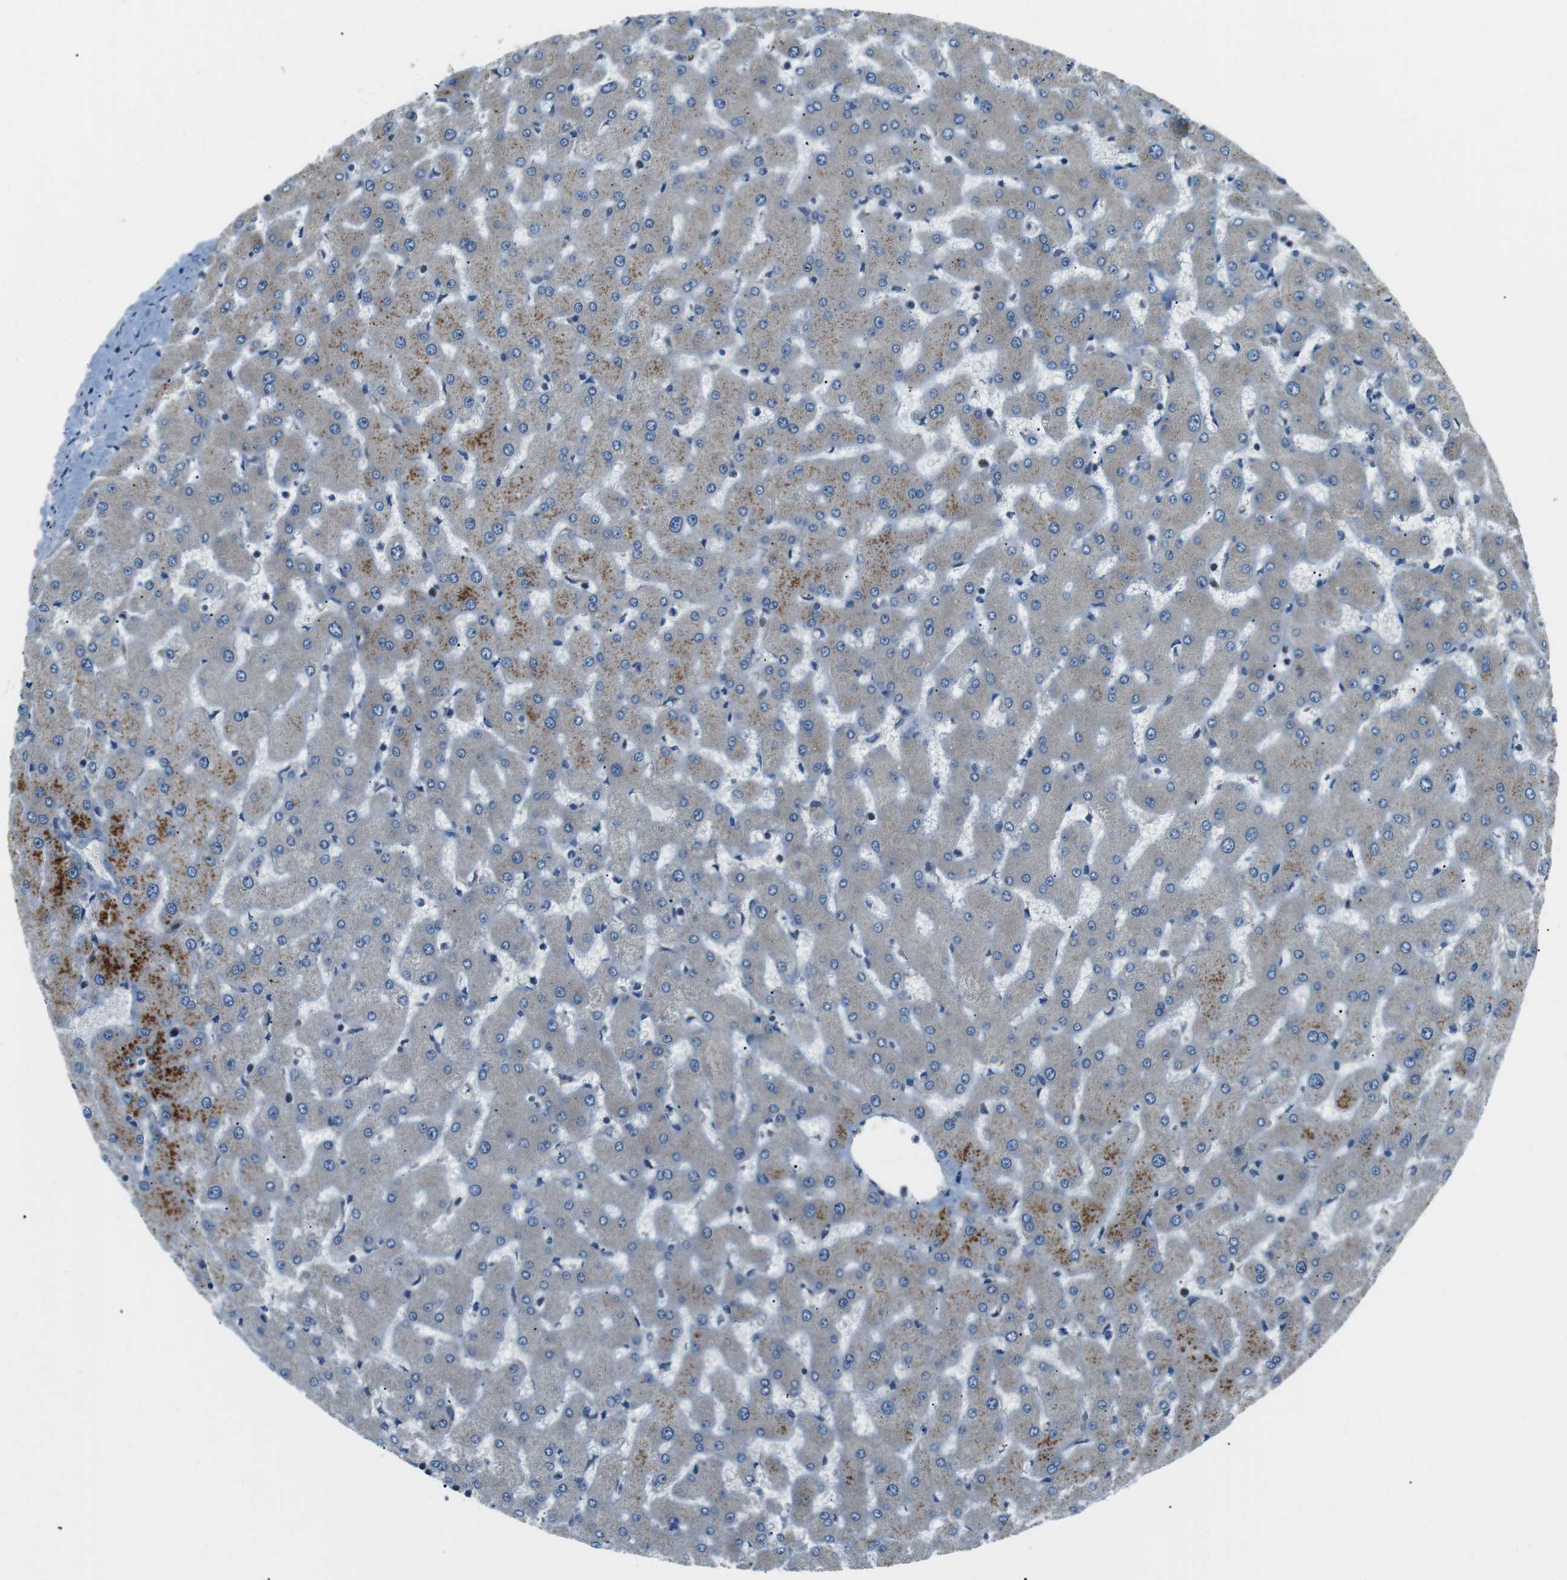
{"staining": {"intensity": "moderate", "quantity": "<25%", "location": "cytoplasmic/membranous"}, "tissue": "liver", "cell_type": "Cholangiocytes", "image_type": "normal", "snomed": [{"axis": "morphology", "description": "Normal tissue, NOS"}, {"axis": "topography", "description": "Liver"}], "caption": "Cholangiocytes reveal low levels of moderate cytoplasmic/membranous staining in approximately <25% of cells in unremarkable human liver. Using DAB (3,3'-diaminobenzidine) (brown) and hematoxylin (blue) stains, captured at high magnification using brightfield microscopy.", "gene": "FAM3B", "patient": {"sex": "female", "age": 63}}